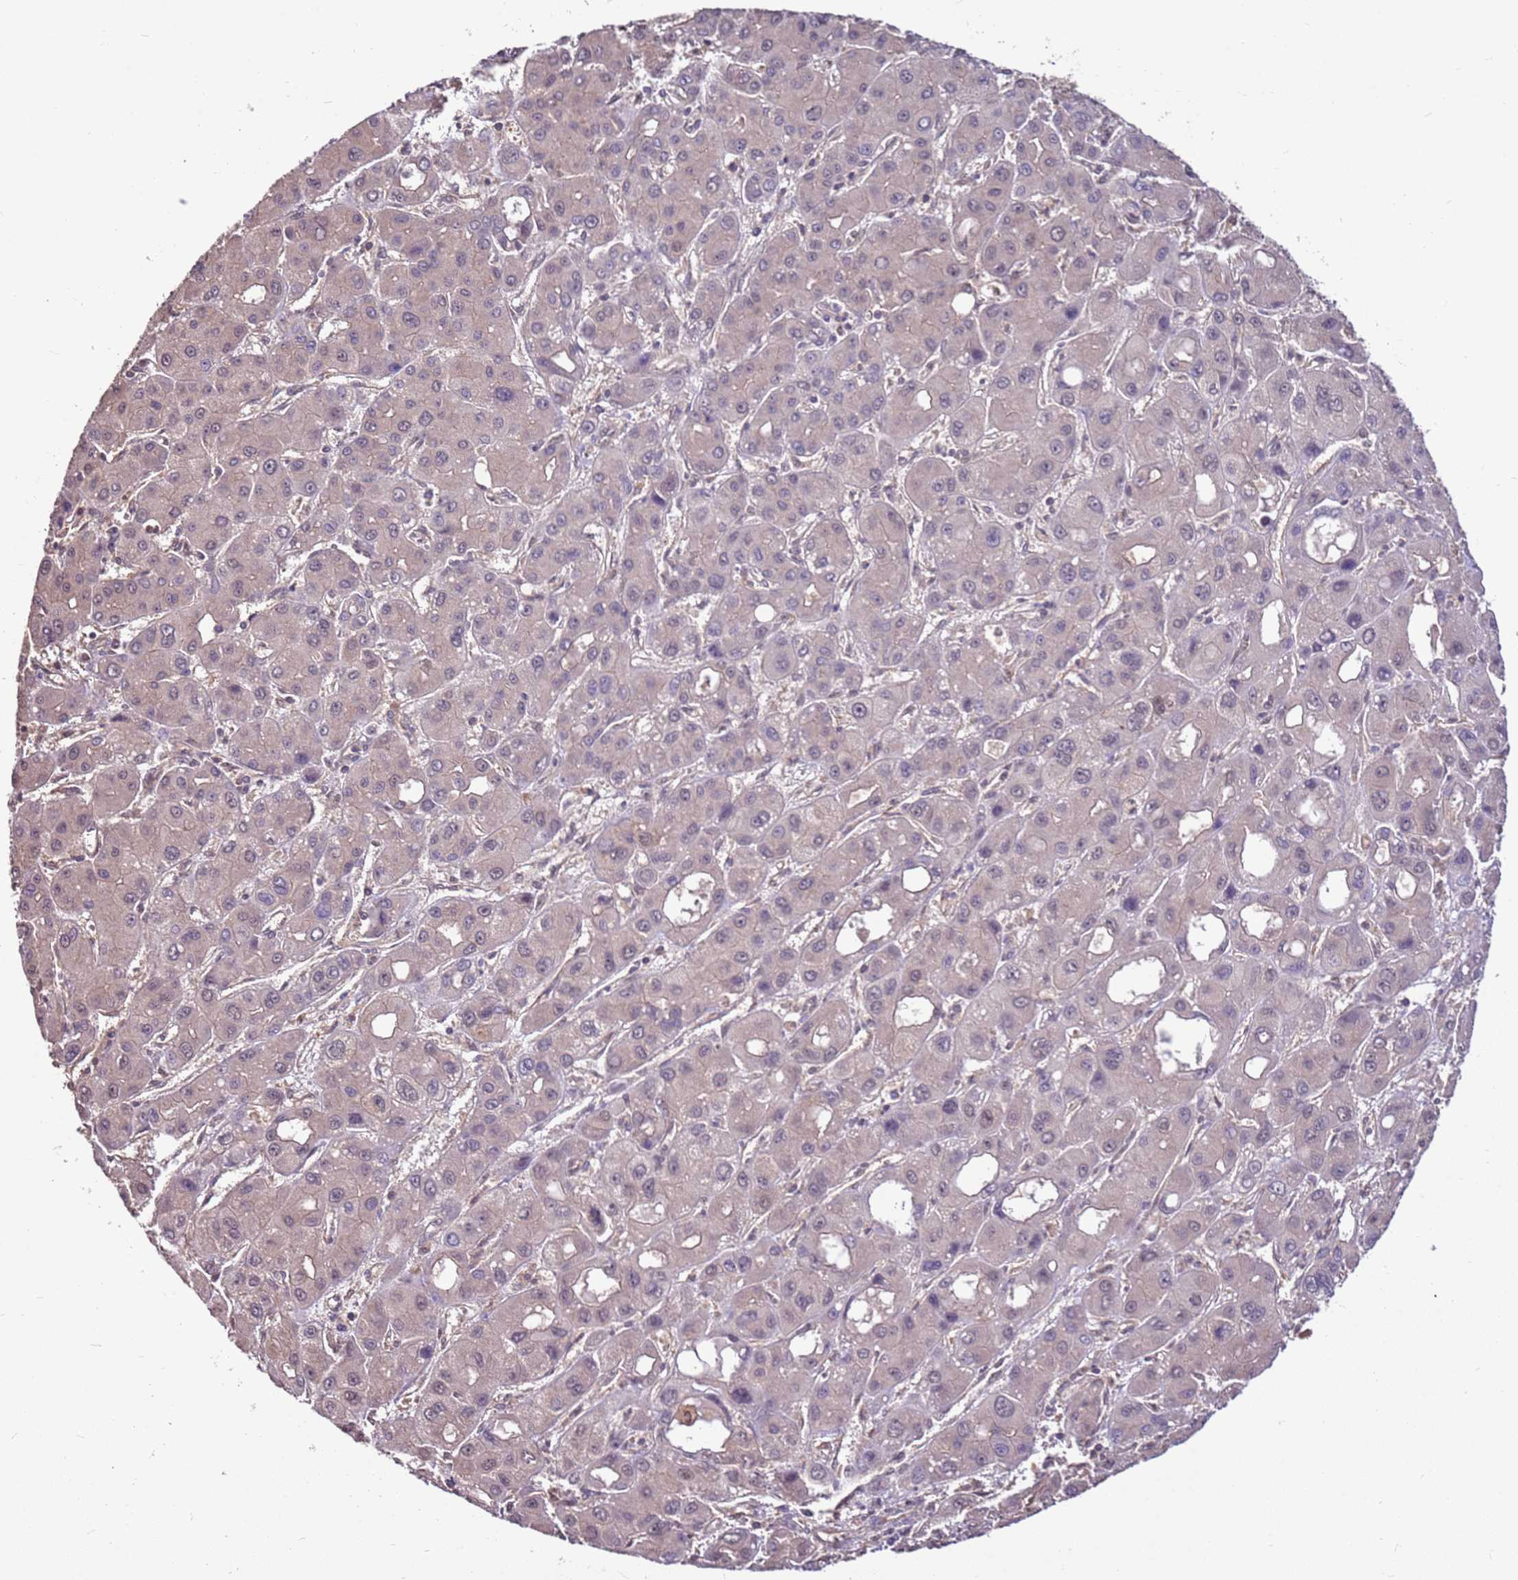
{"staining": {"intensity": "negative", "quantity": "none", "location": "none"}, "tissue": "liver cancer", "cell_type": "Tumor cells", "image_type": "cancer", "snomed": [{"axis": "morphology", "description": "Carcinoma, Hepatocellular, NOS"}, {"axis": "topography", "description": "Liver"}], "caption": "DAB immunohistochemical staining of human liver cancer displays no significant staining in tumor cells.", "gene": "BBS5", "patient": {"sex": "male", "age": 55}}